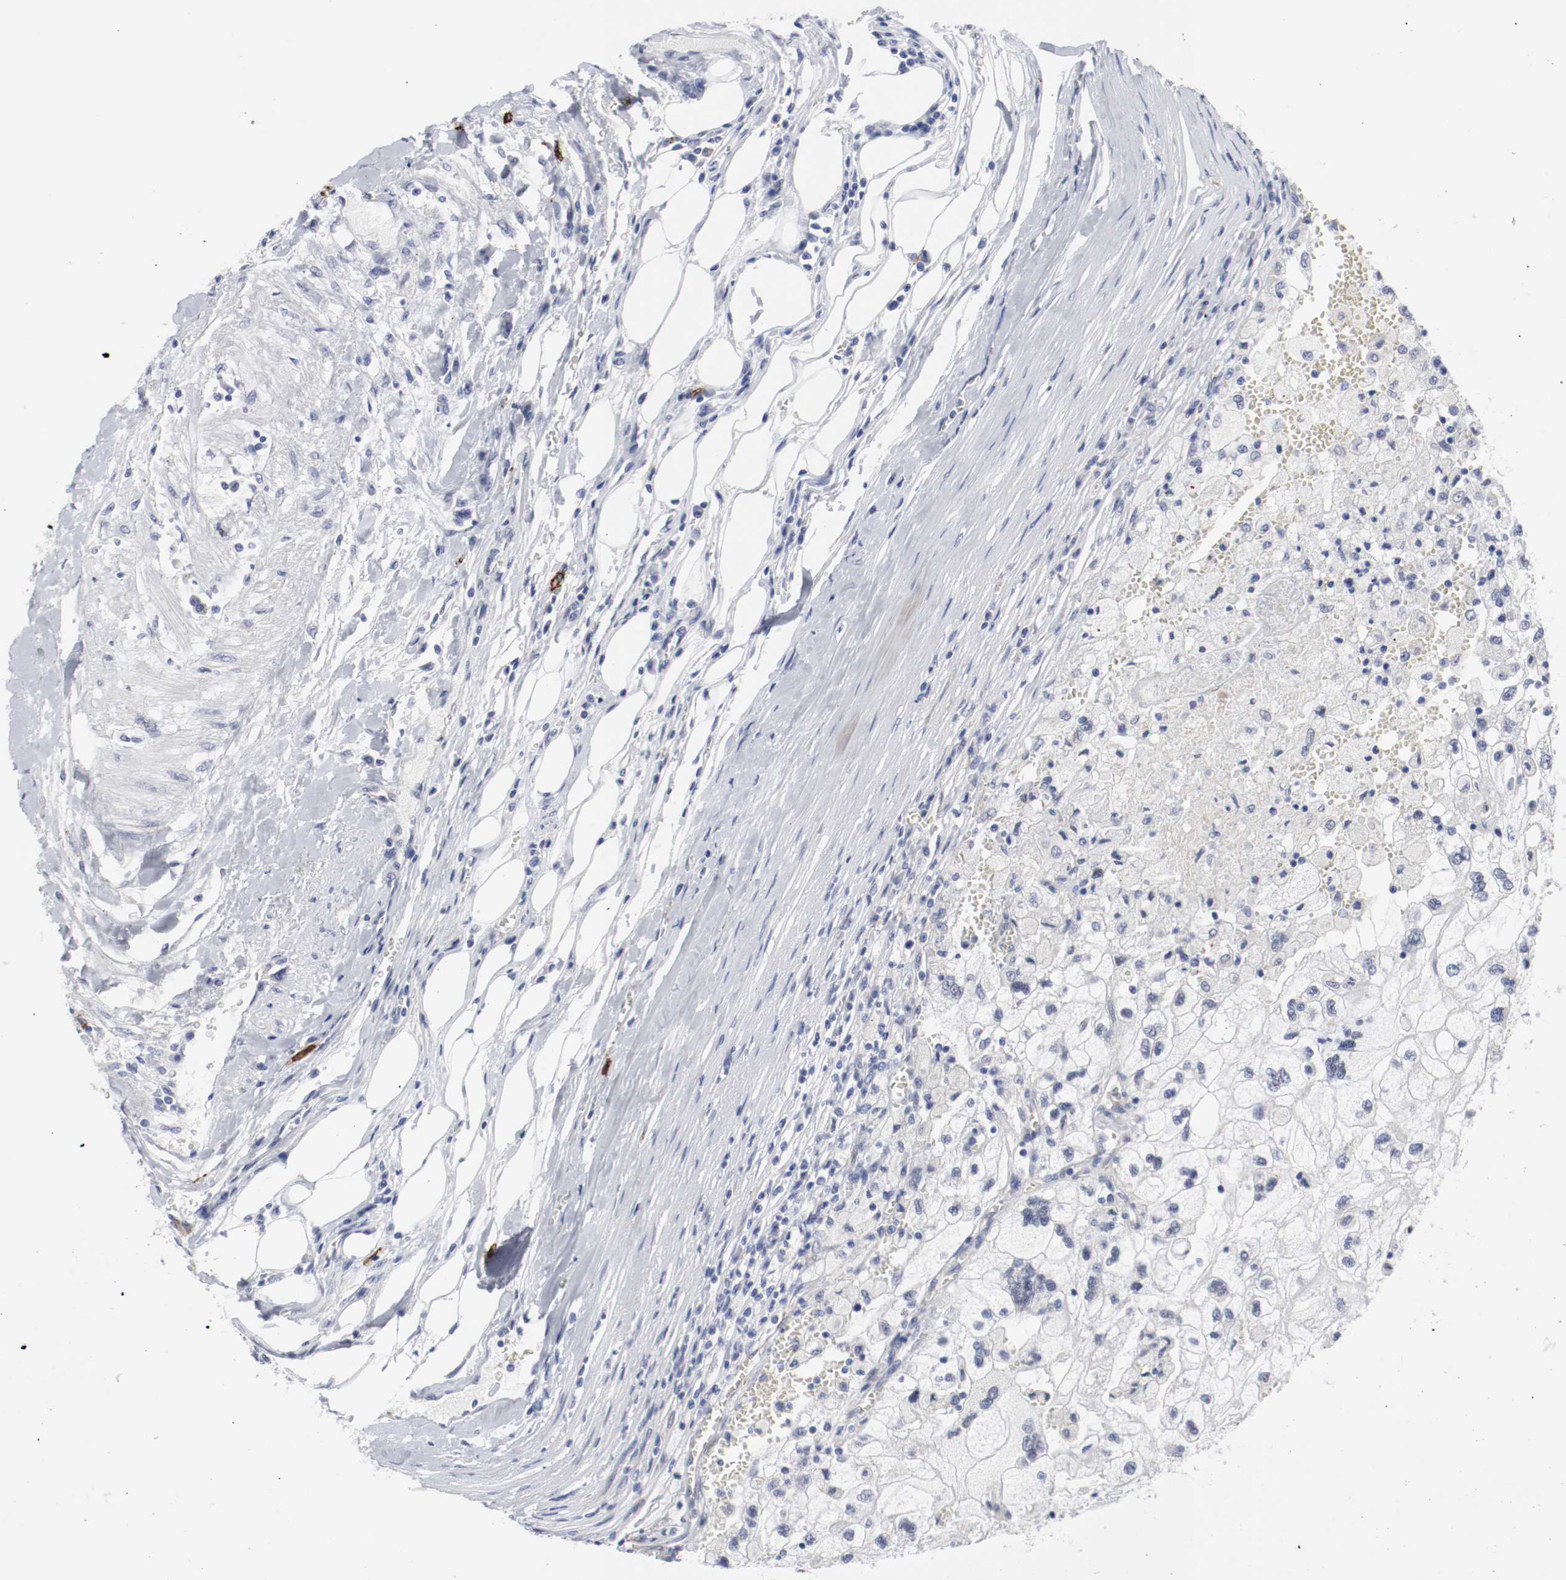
{"staining": {"intensity": "negative", "quantity": "none", "location": "none"}, "tissue": "renal cancer", "cell_type": "Tumor cells", "image_type": "cancer", "snomed": [{"axis": "morphology", "description": "Normal tissue, NOS"}, {"axis": "morphology", "description": "Adenocarcinoma, NOS"}, {"axis": "topography", "description": "Kidney"}], "caption": "A high-resolution histopathology image shows immunohistochemistry (IHC) staining of renal cancer, which demonstrates no significant expression in tumor cells.", "gene": "KIT", "patient": {"sex": "male", "age": 71}}